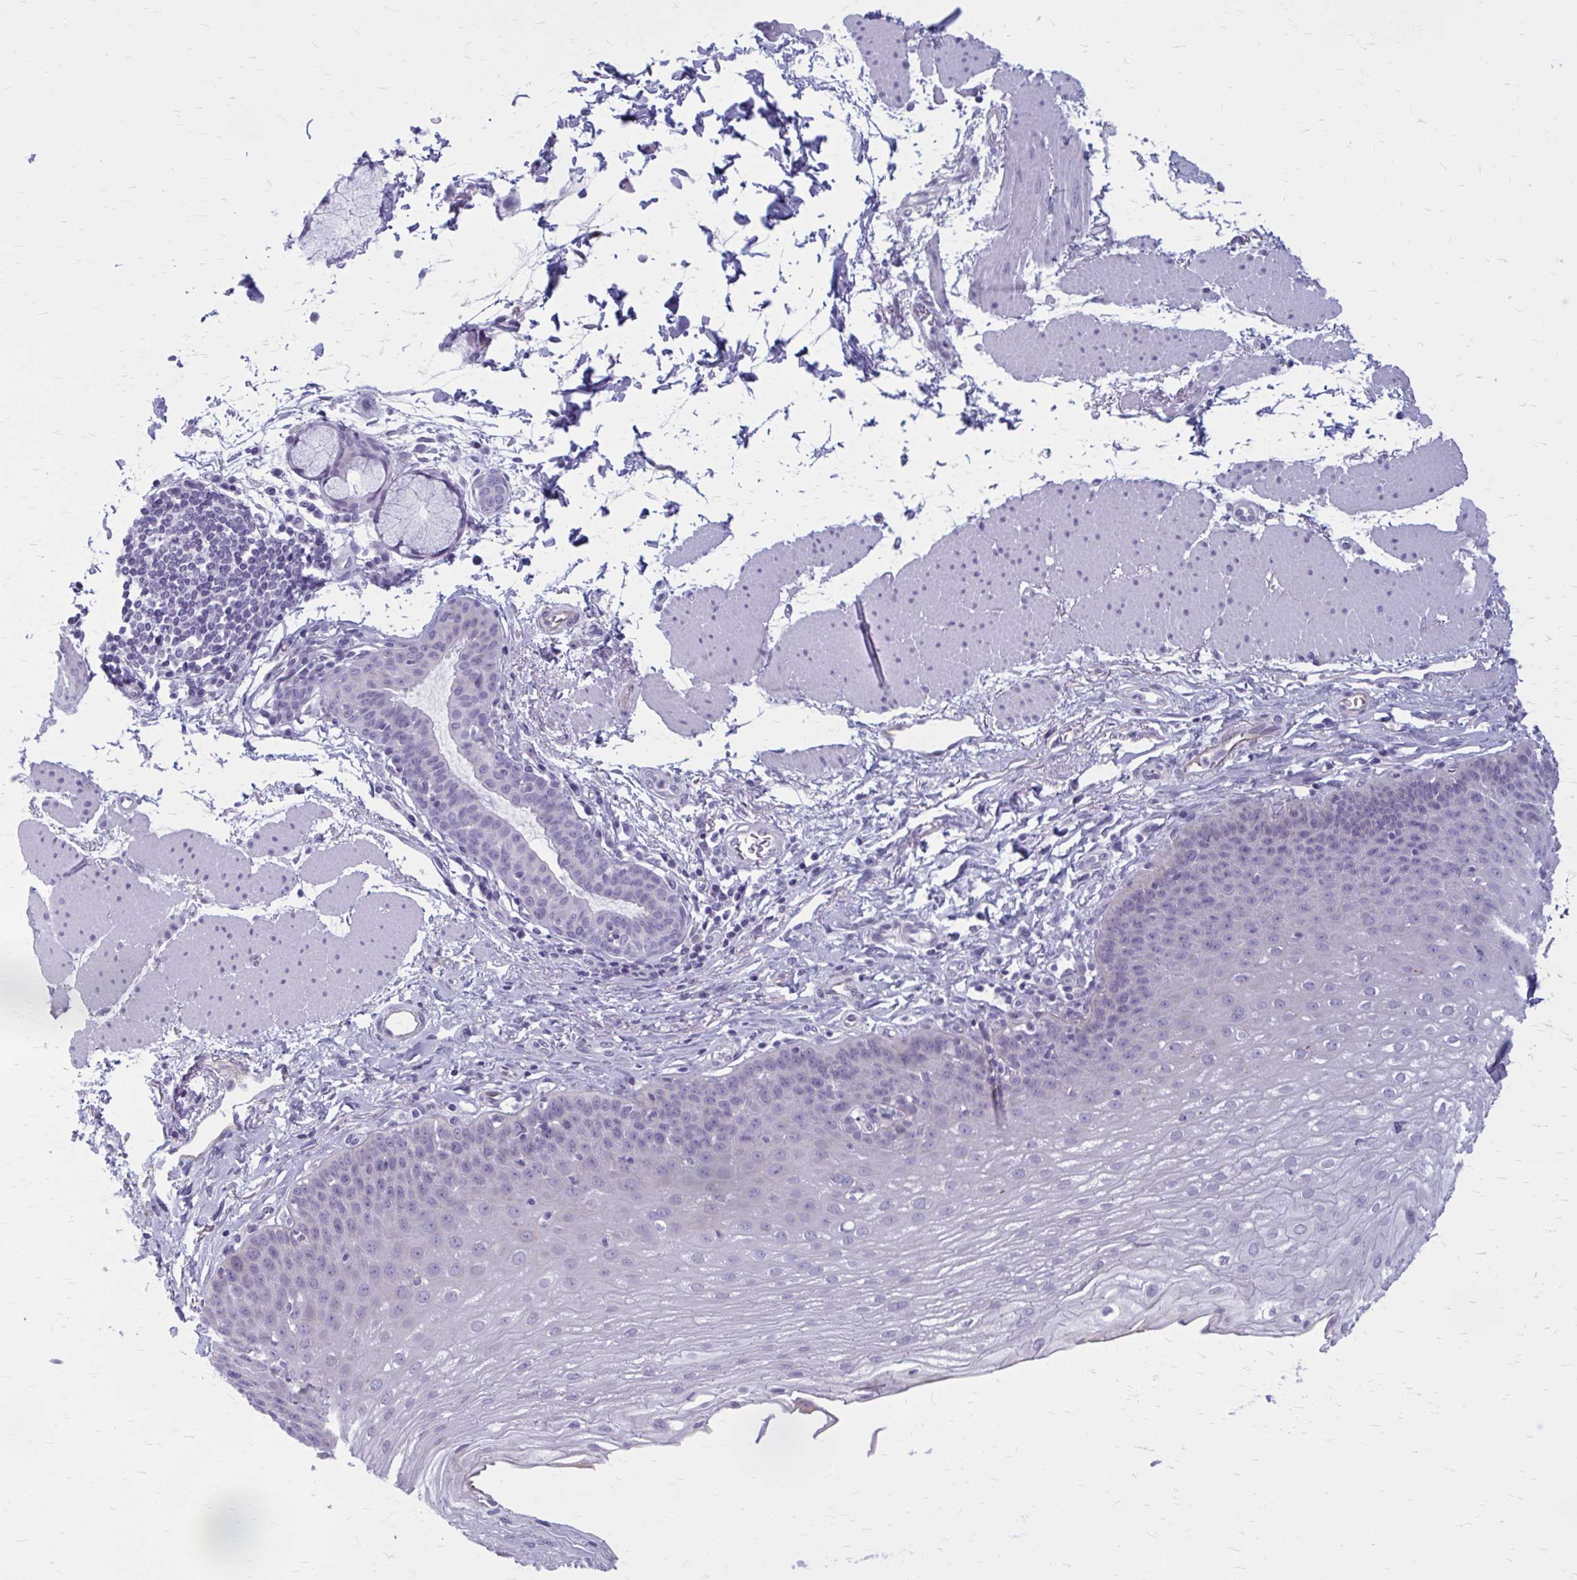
{"staining": {"intensity": "negative", "quantity": "none", "location": "none"}, "tissue": "esophagus", "cell_type": "Squamous epithelial cells", "image_type": "normal", "snomed": [{"axis": "morphology", "description": "Normal tissue, NOS"}, {"axis": "topography", "description": "Esophagus"}], "caption": "This is an immunohistochemistry (IHC) photomicrograph of benign esophagus. There is no staining in squamous epithelial cells.", "gene": "CASQ2", "patient": {"sex": "female", "age": 81}}